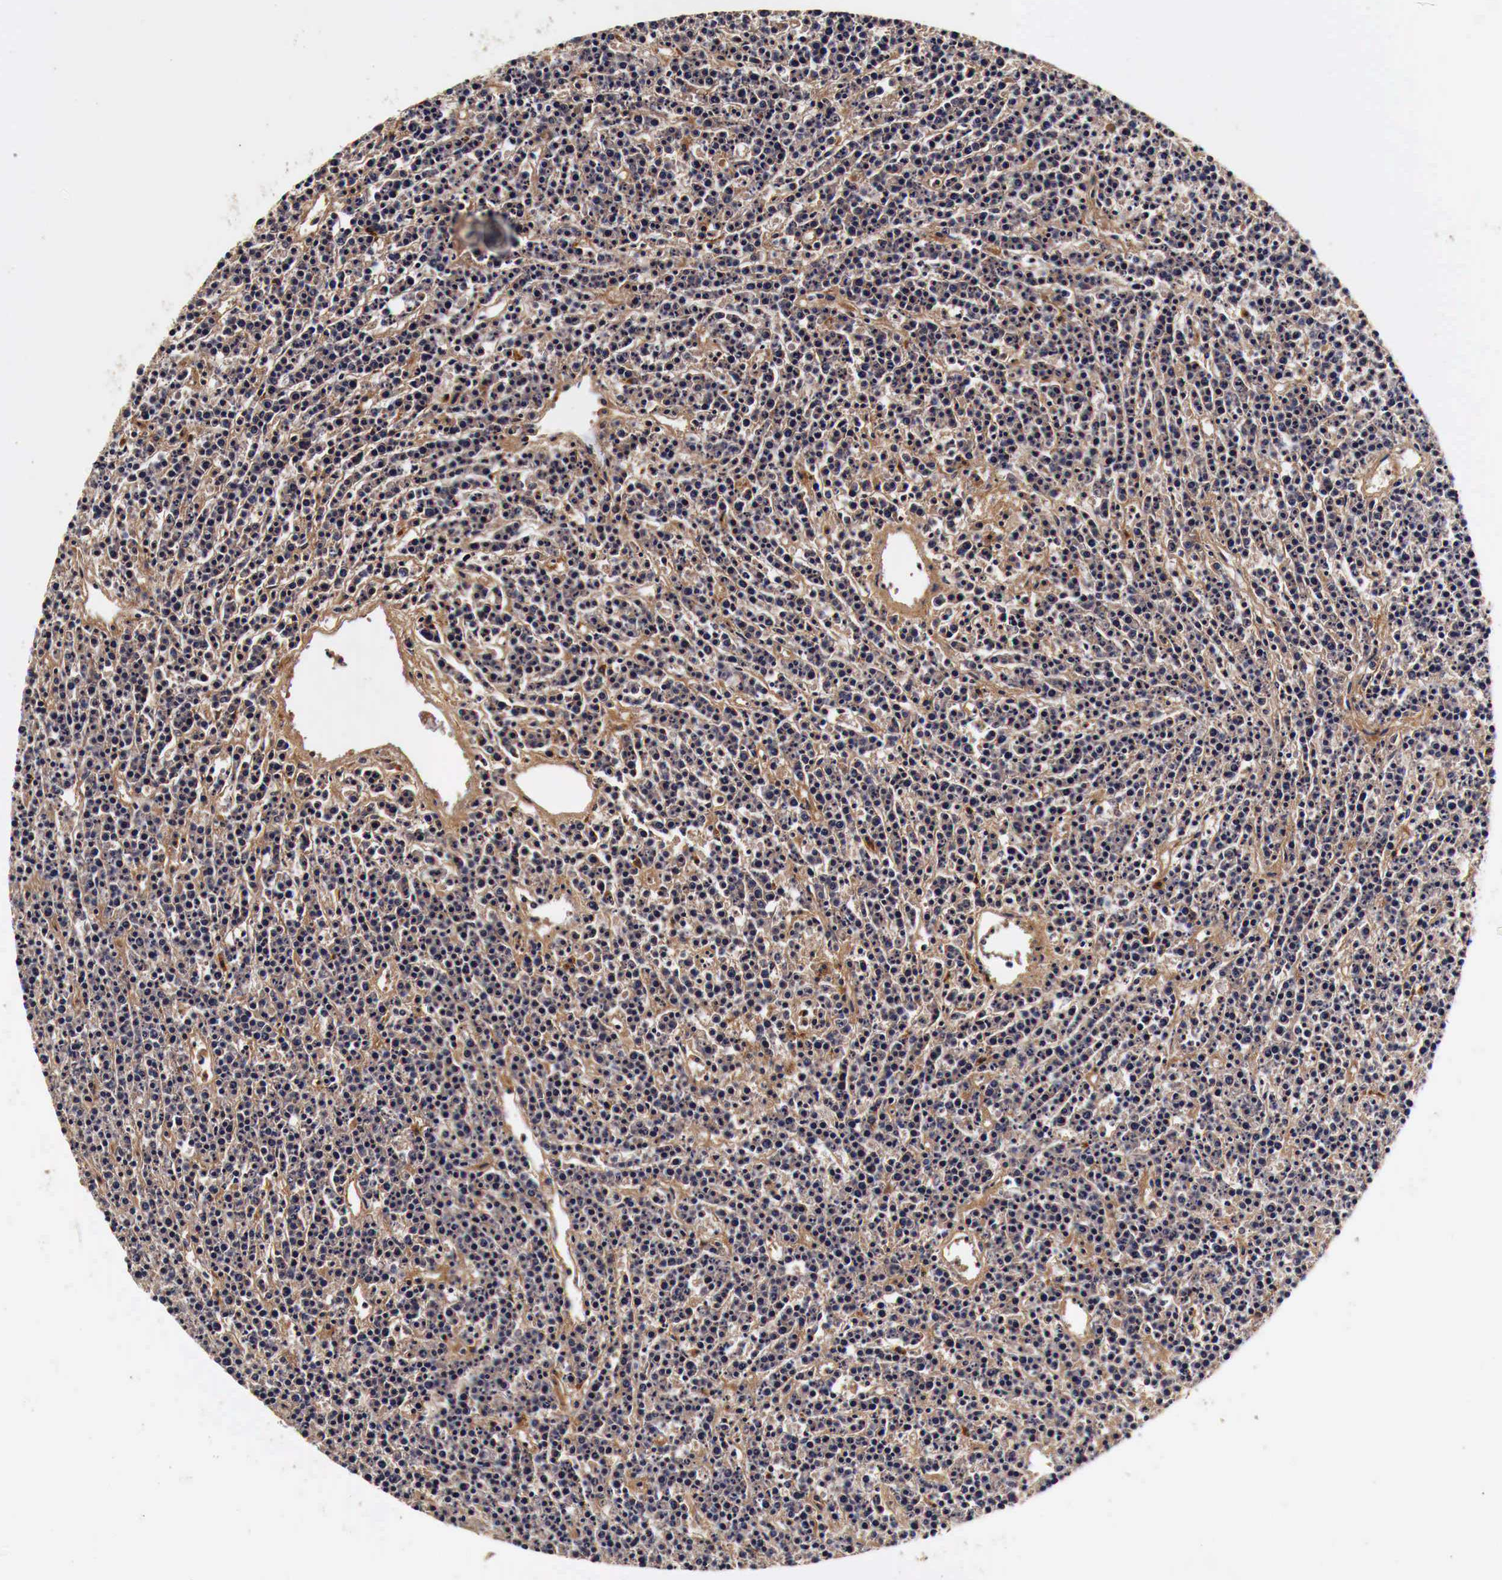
{"staining": {"intensity": "weak", "quantity": "25%-75%", "location": "cytoplasmic/membranous"}, "tissue": "lymphoma", "cell_type": "Tumor cells", "image_type": "cancer", "snomed": [{"axis": "morphology", "description": "Malignant lymphoma, non-Hodgkin's type, High grade"}, {"axis": "topography", "description": "Ovary"}], "caption": "IHC micrograph of neoplastic tissue: lymphoma stained using IHC shows low levels of weak protein expression localized specifically in the cytoplasmic/membranous of tumor cells, appearing as a cytoplasmic/membranous brown color.", "gene": "RP2", "patient": {"sex": "female", "age": 56}}